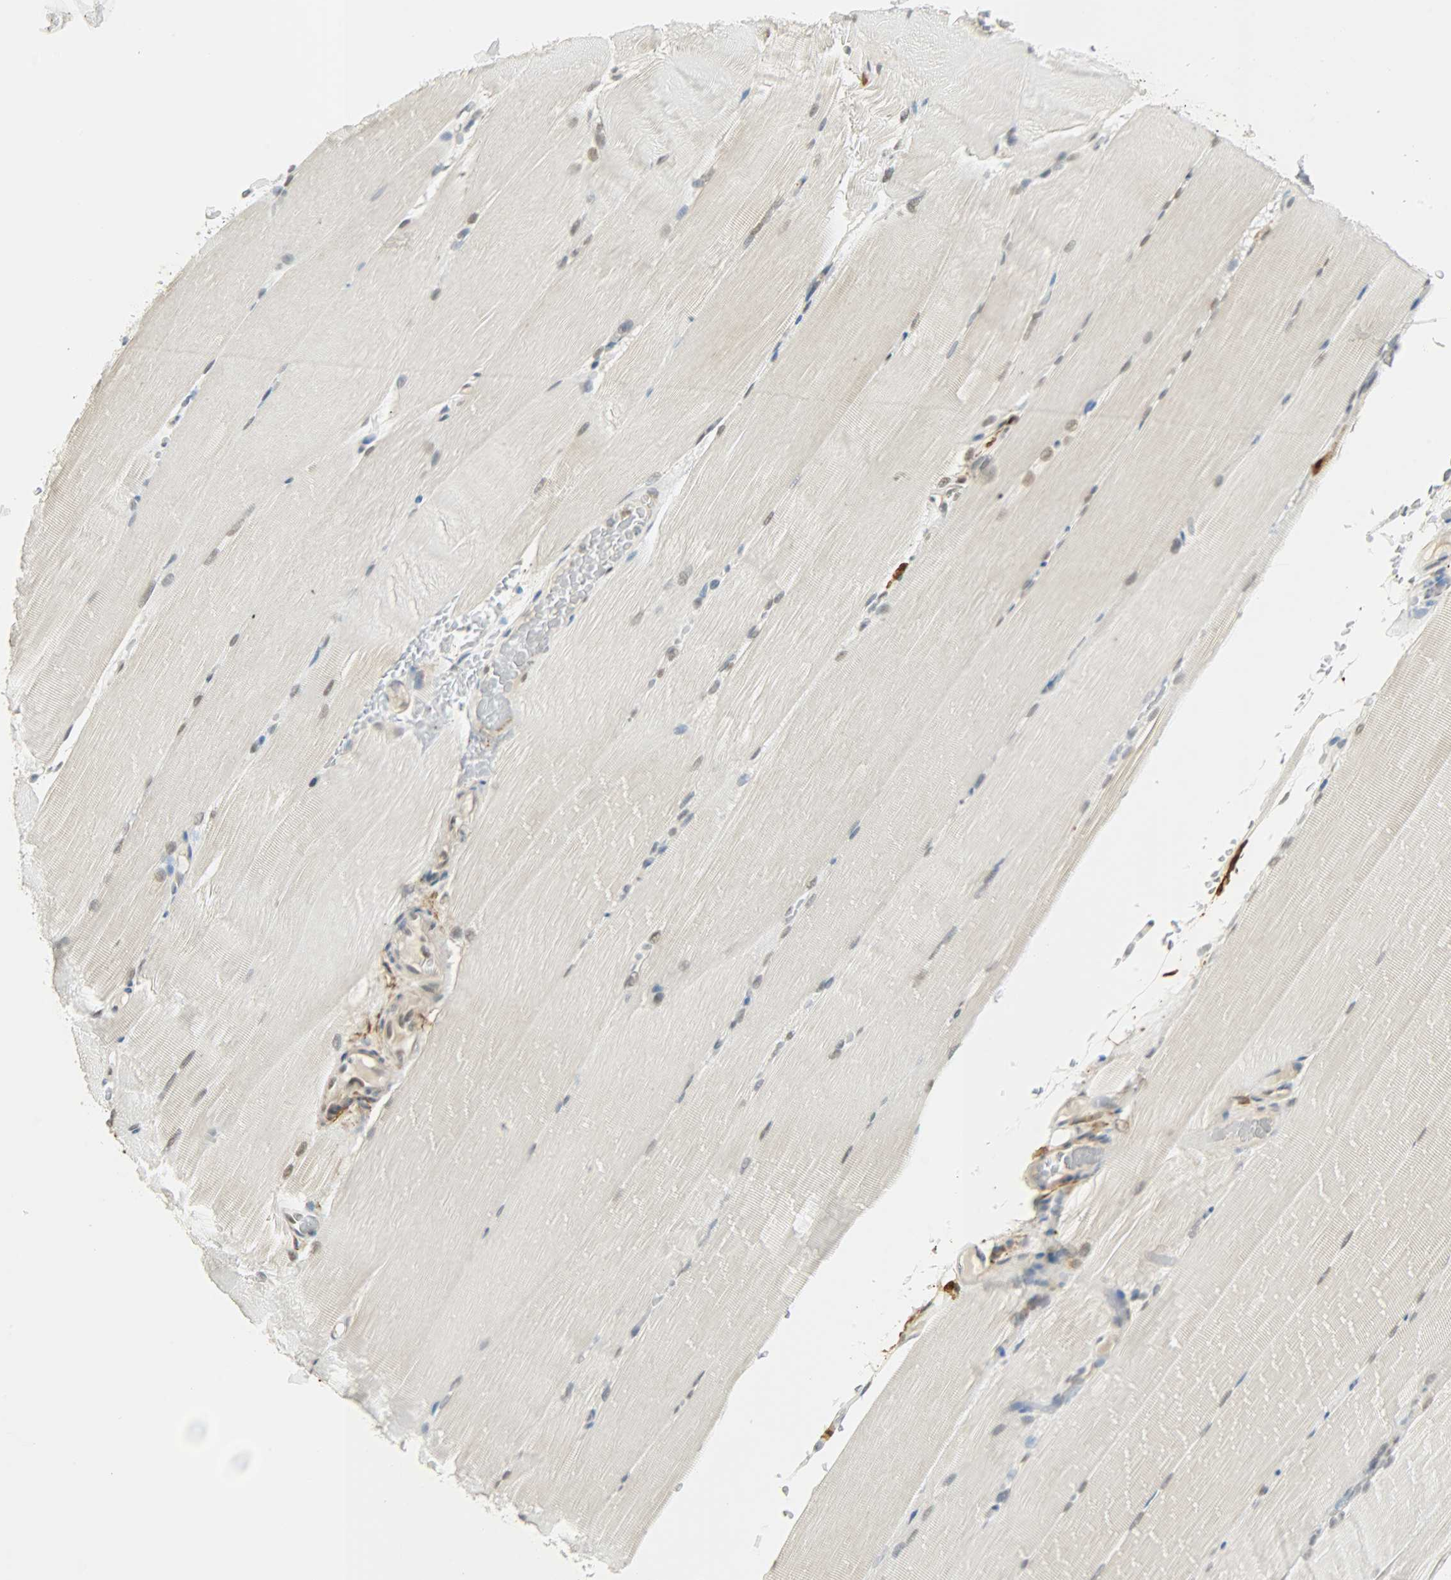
{"staining": {"intensity": "negative", "quantity": "none", "location": "none"}, "tissue": "skeletal muscle", "cell_type": "Myocytes", "image_type": "normal", "snomed": [{"axis": "morphology", "description": "Normal tissue, NOS"}, {"axis": "topography", "description": "Skeletal muscle"}, {"axis": "topography", "description": "Parathyroid gland"}], "caption": "Myocytes are negative for protein expression in normal human skeletal muscle. (DAB immunohistochemistry (IHC), high magnification).", "gene": "NGFR", "patient": {"sex": "female", "age": 37}}